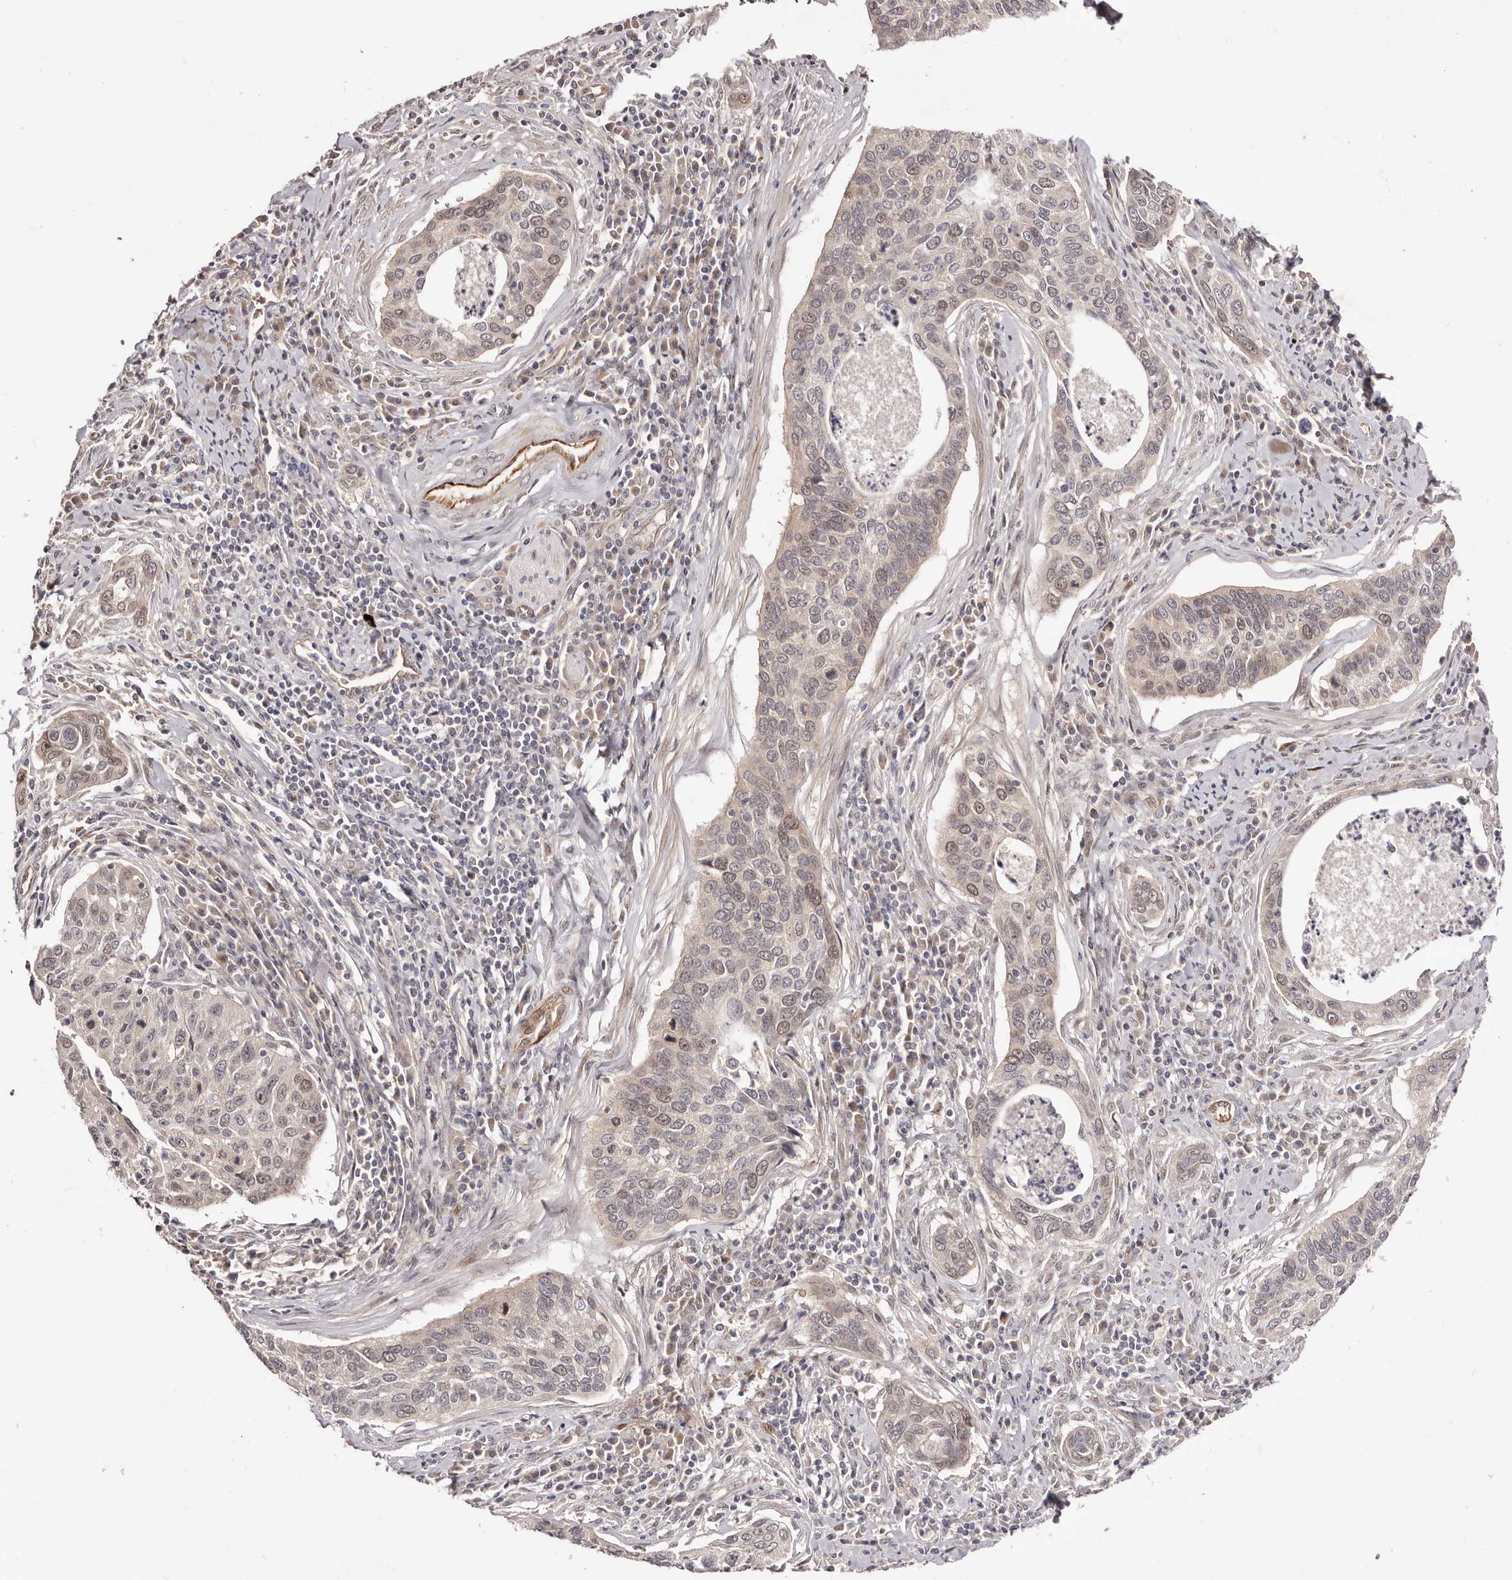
{"staining": {"intensity": "weak", "quantity": "25%-75%", "location": "cytoplasmic/membranous,nuclear"}, "tissue": "cervical cancer", "cell_type": "Tumor cells", "image_type": "cancer", "snomed": [{"axis": "morphology", "description": "Squamous cell carcinoma, NOS"}, {"axis": "topography", "description": "Cervix"}], "caption": "Protein staining displays weak cytoplasmic/membranous and nuclear positivity in approximately 25%-75% of tumor cells in cervical cancer (squamous cell carcinoma).", "gene": "EGR3", "patient": {"sex": "female", "age": 53}}